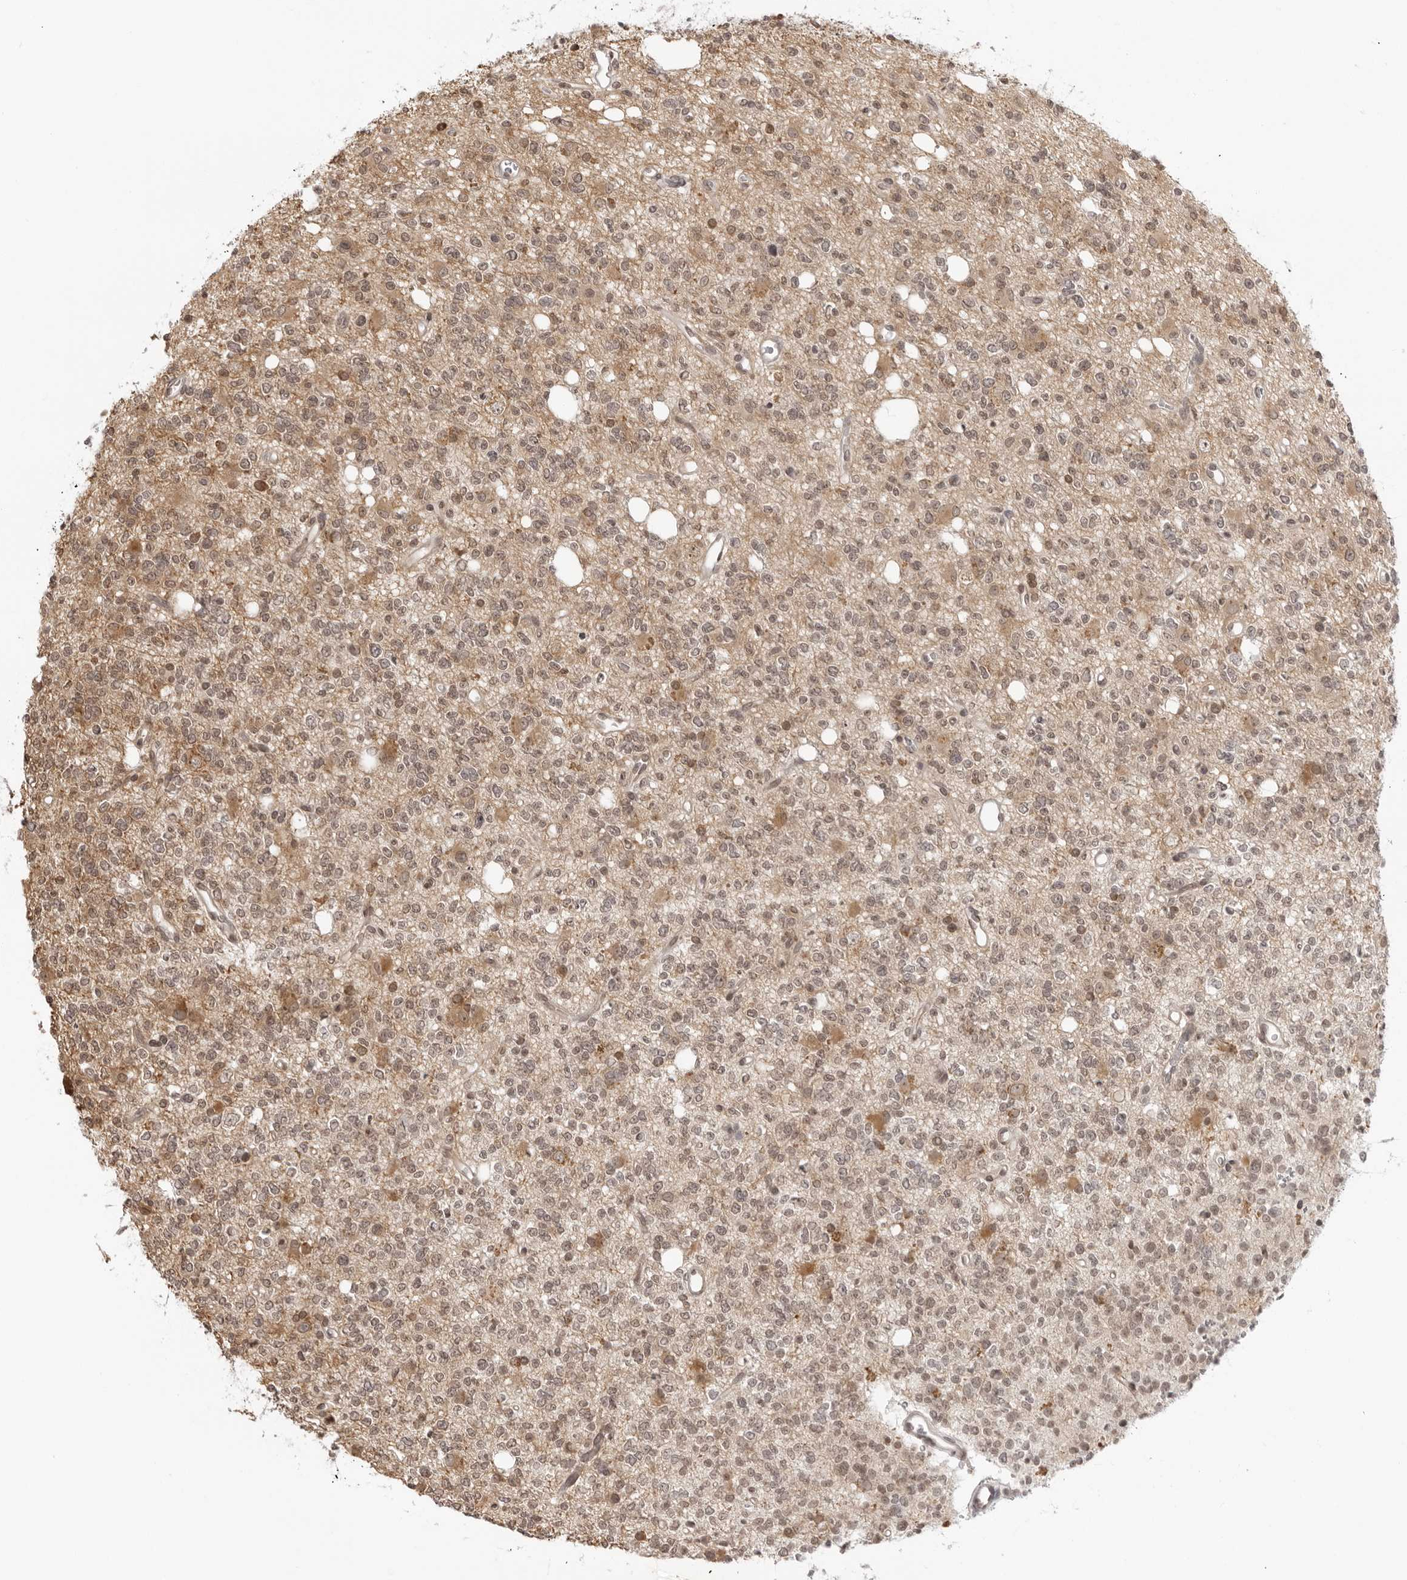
{"staining": {"intensity": "moderate", "quantity": "25%-75%", "location": "cytoplasmic/membranous,nuclear"}, "tissue": "glioma", "cell_type": "Tumor cells", "image_type": "cancer", "snomed": [{"axis": "morphology", "description": "Glioma, malignant, High grade"}, {"axis": "topography", "description": "Brain"}], "caption": "IHC of glioma demonstrates medium levels of moderate cytoplasmic/membranous and nuclear positivity in approximately 25%-75% of tumor cells.", "gene": "PRRC2C", "patient": {"sex": "female", "age": 62}}